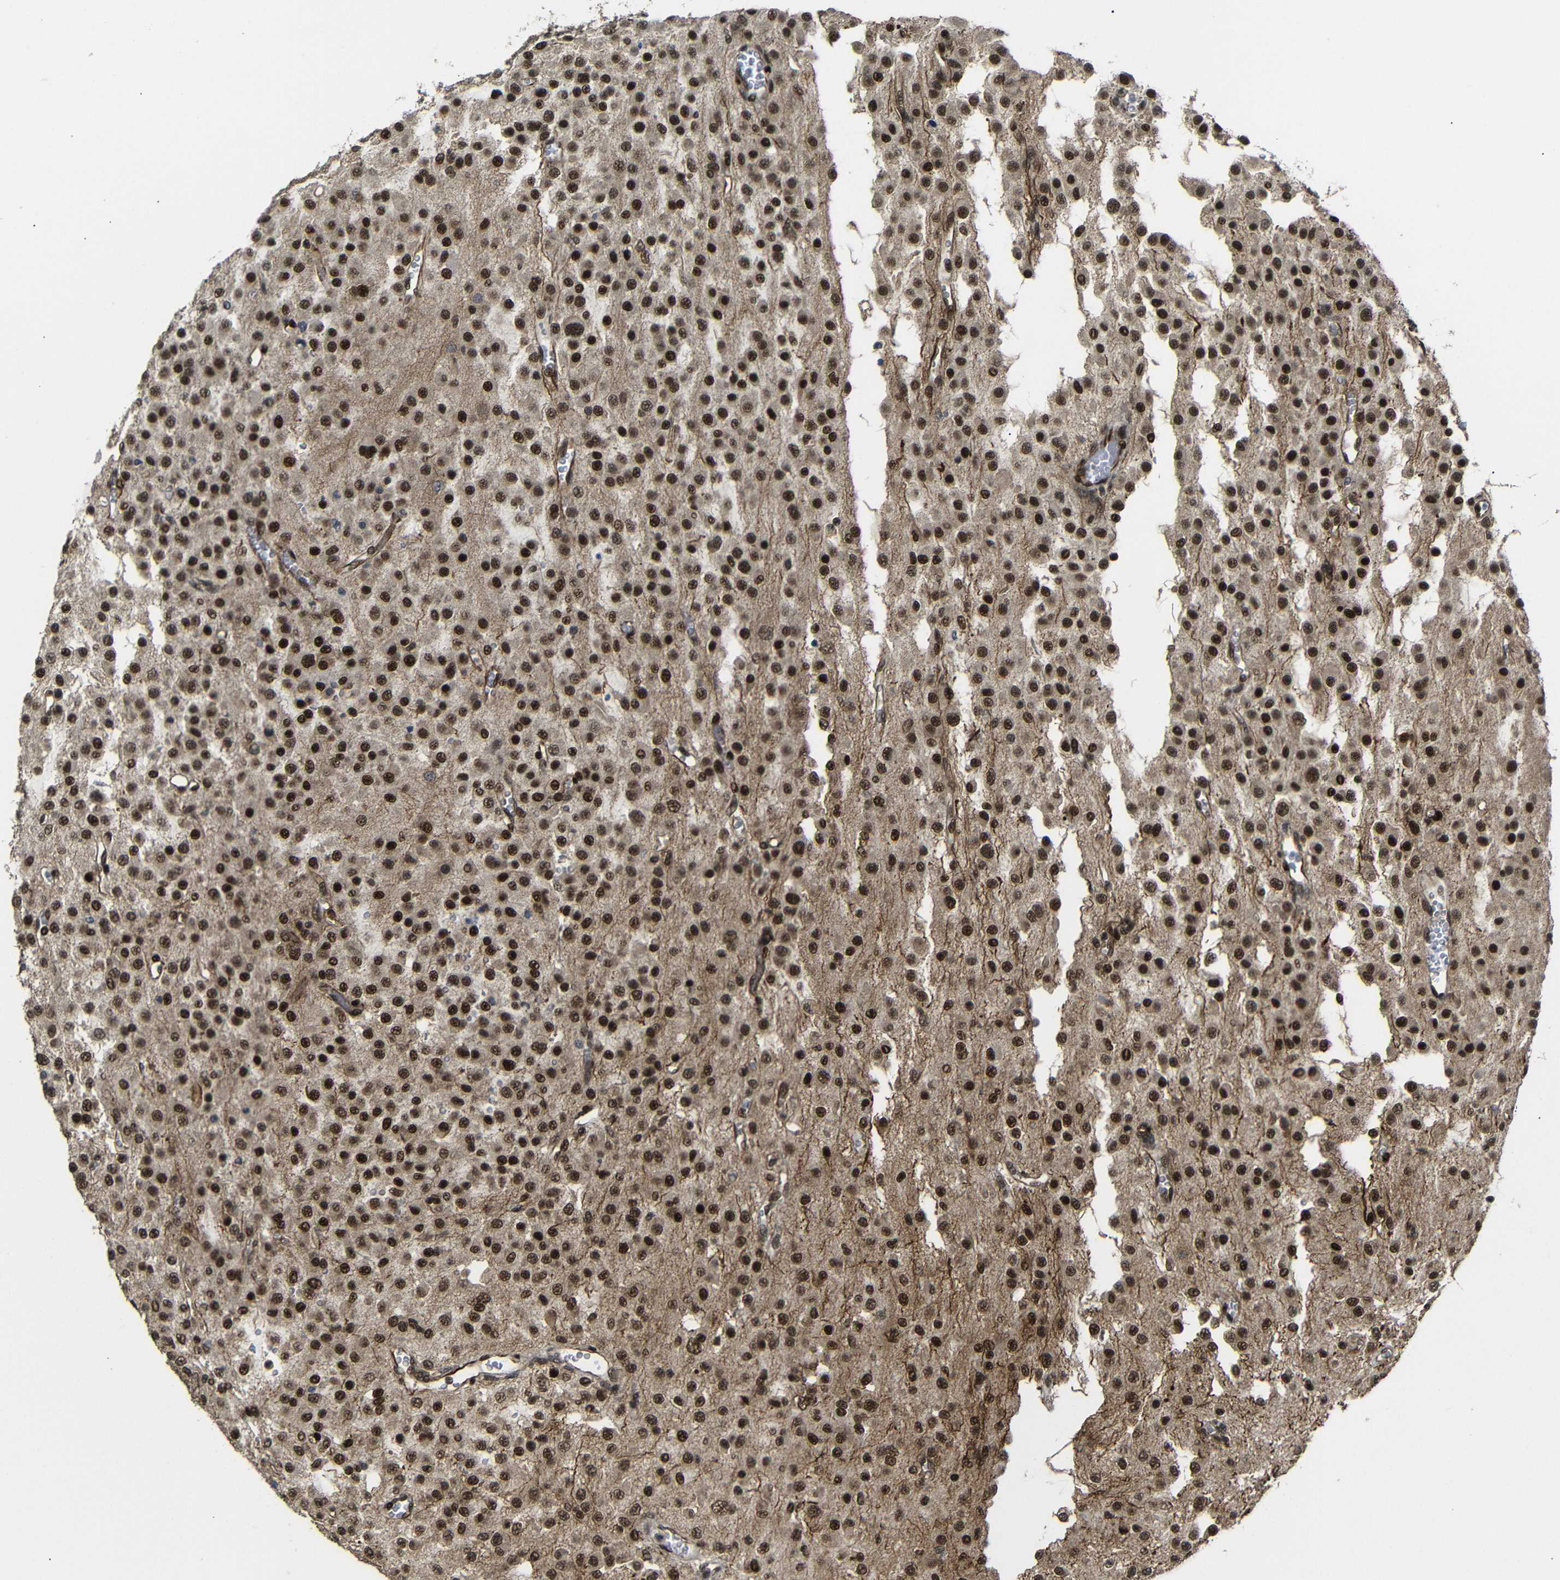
{"staining": {"intensity": "strong", "quantity": ">75%", "location": "cytoplasmic/membranous,nuclear"}, "tissue": "glioma", "cell_type": "Tumor cells", "image_type": "cancer", "snomed": [{"axis": "morphology", "description": "Glioma, malignant, Low grade"}, {"axis": "topography", "description": "Brain"}], "caption": "There is high levels of strong cytoplasmic/membranous and nuclear expression in tumor cells of malignant glioma (low-grade), as demonstrated by immunohistochemical staining (brown color).", "gene": "TBX2", "patient": {"sex": "male", "age": 38}}